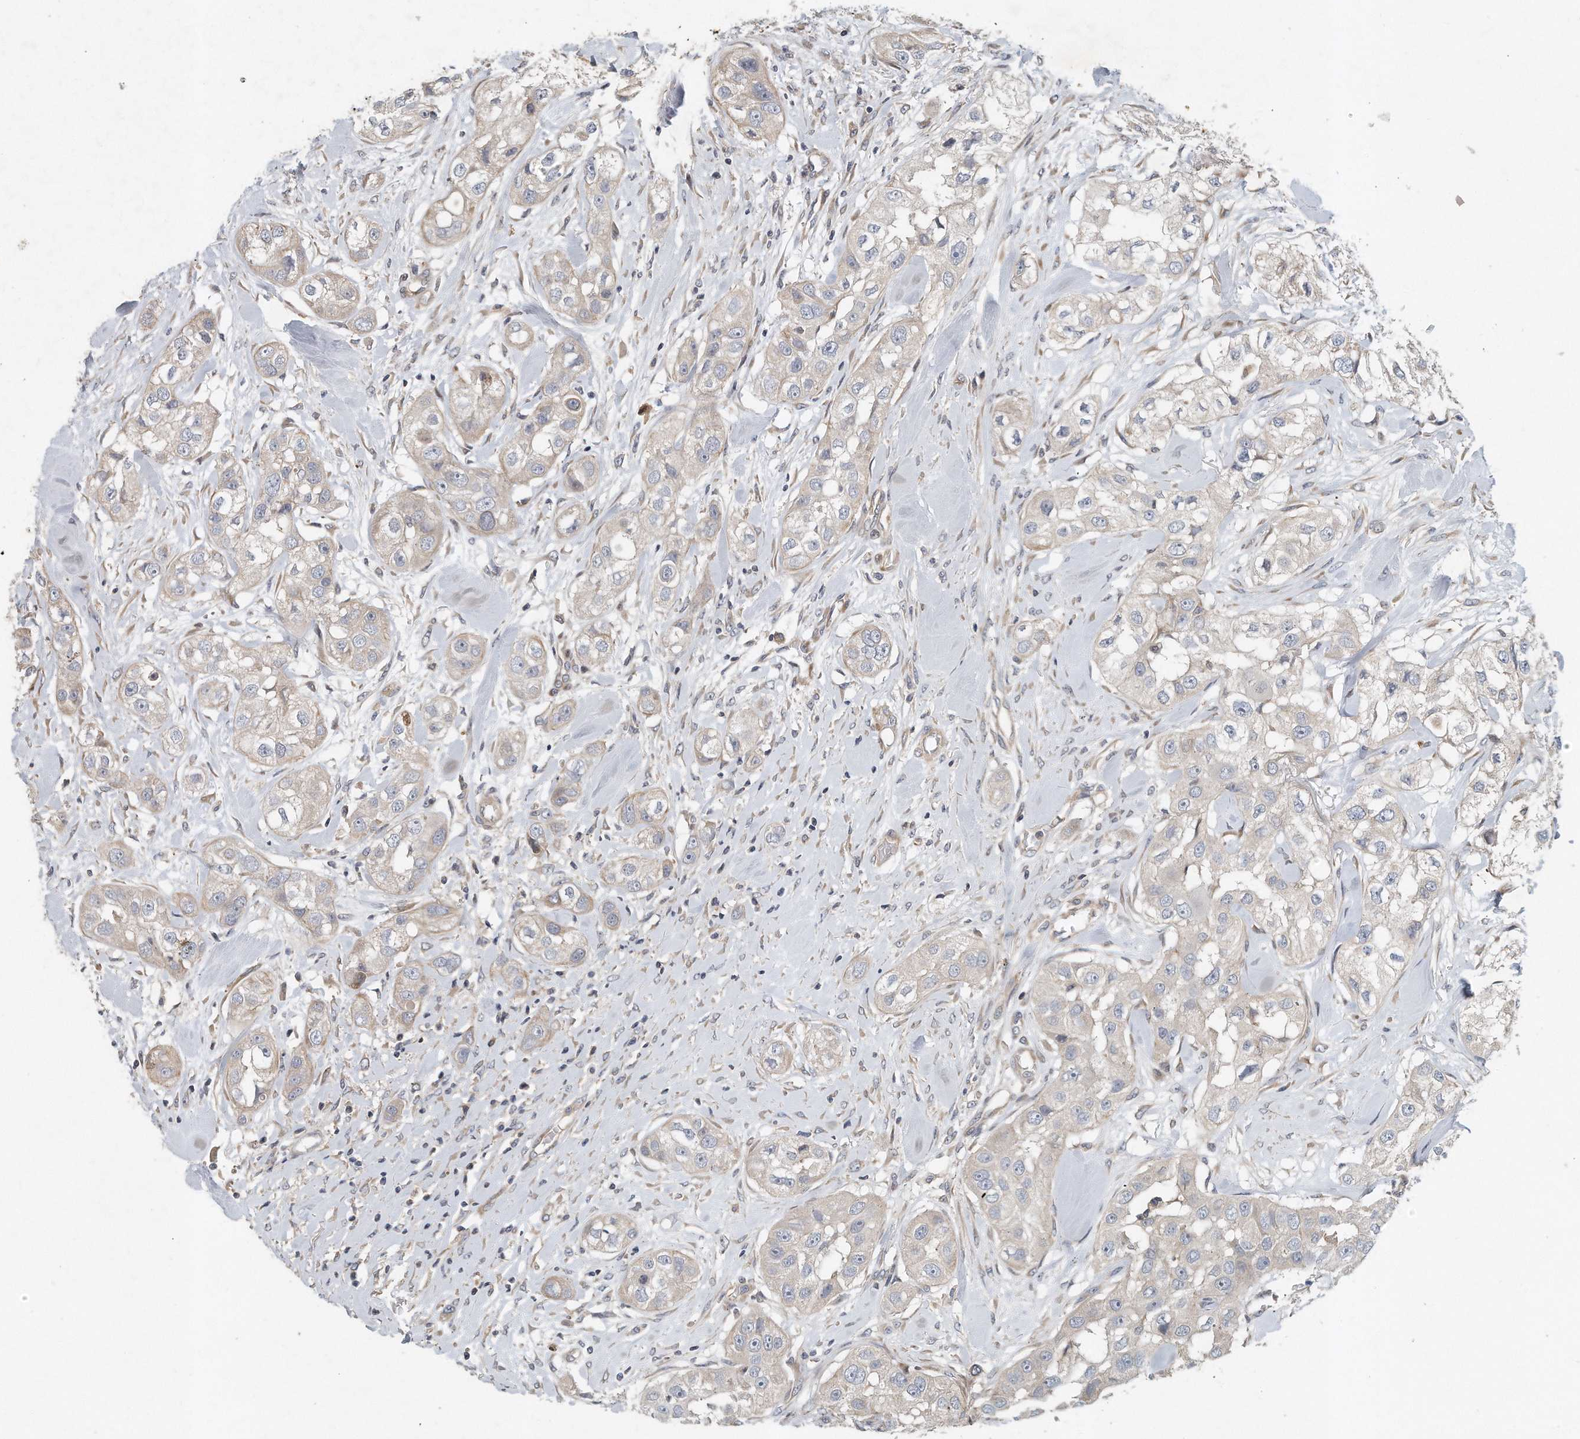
{"staining": {"intensity": "negative", "quantity": "none", "location": "none"}, "tissue": "head and neck cancer", "cell_type": "Tumor cells", "image_type": "cancer", "snomed": [{"axis": "morphology", "description": "Normal tissue, NOS"}, {"axis": "morphology", "description": "Squamous cell carcinoma, NOS"}, {"axis": "topography", "description": "Skeletal muscle"}, {"axis": "topography", "description": "Head-Neck"}], "caption": "This is an immunohistochemistry image of head and neck squamous cell carcinoma. There is no positivity in tumor cells.", "gene": "PCDH8", "patient": {"sex": "male", "age": 51}}